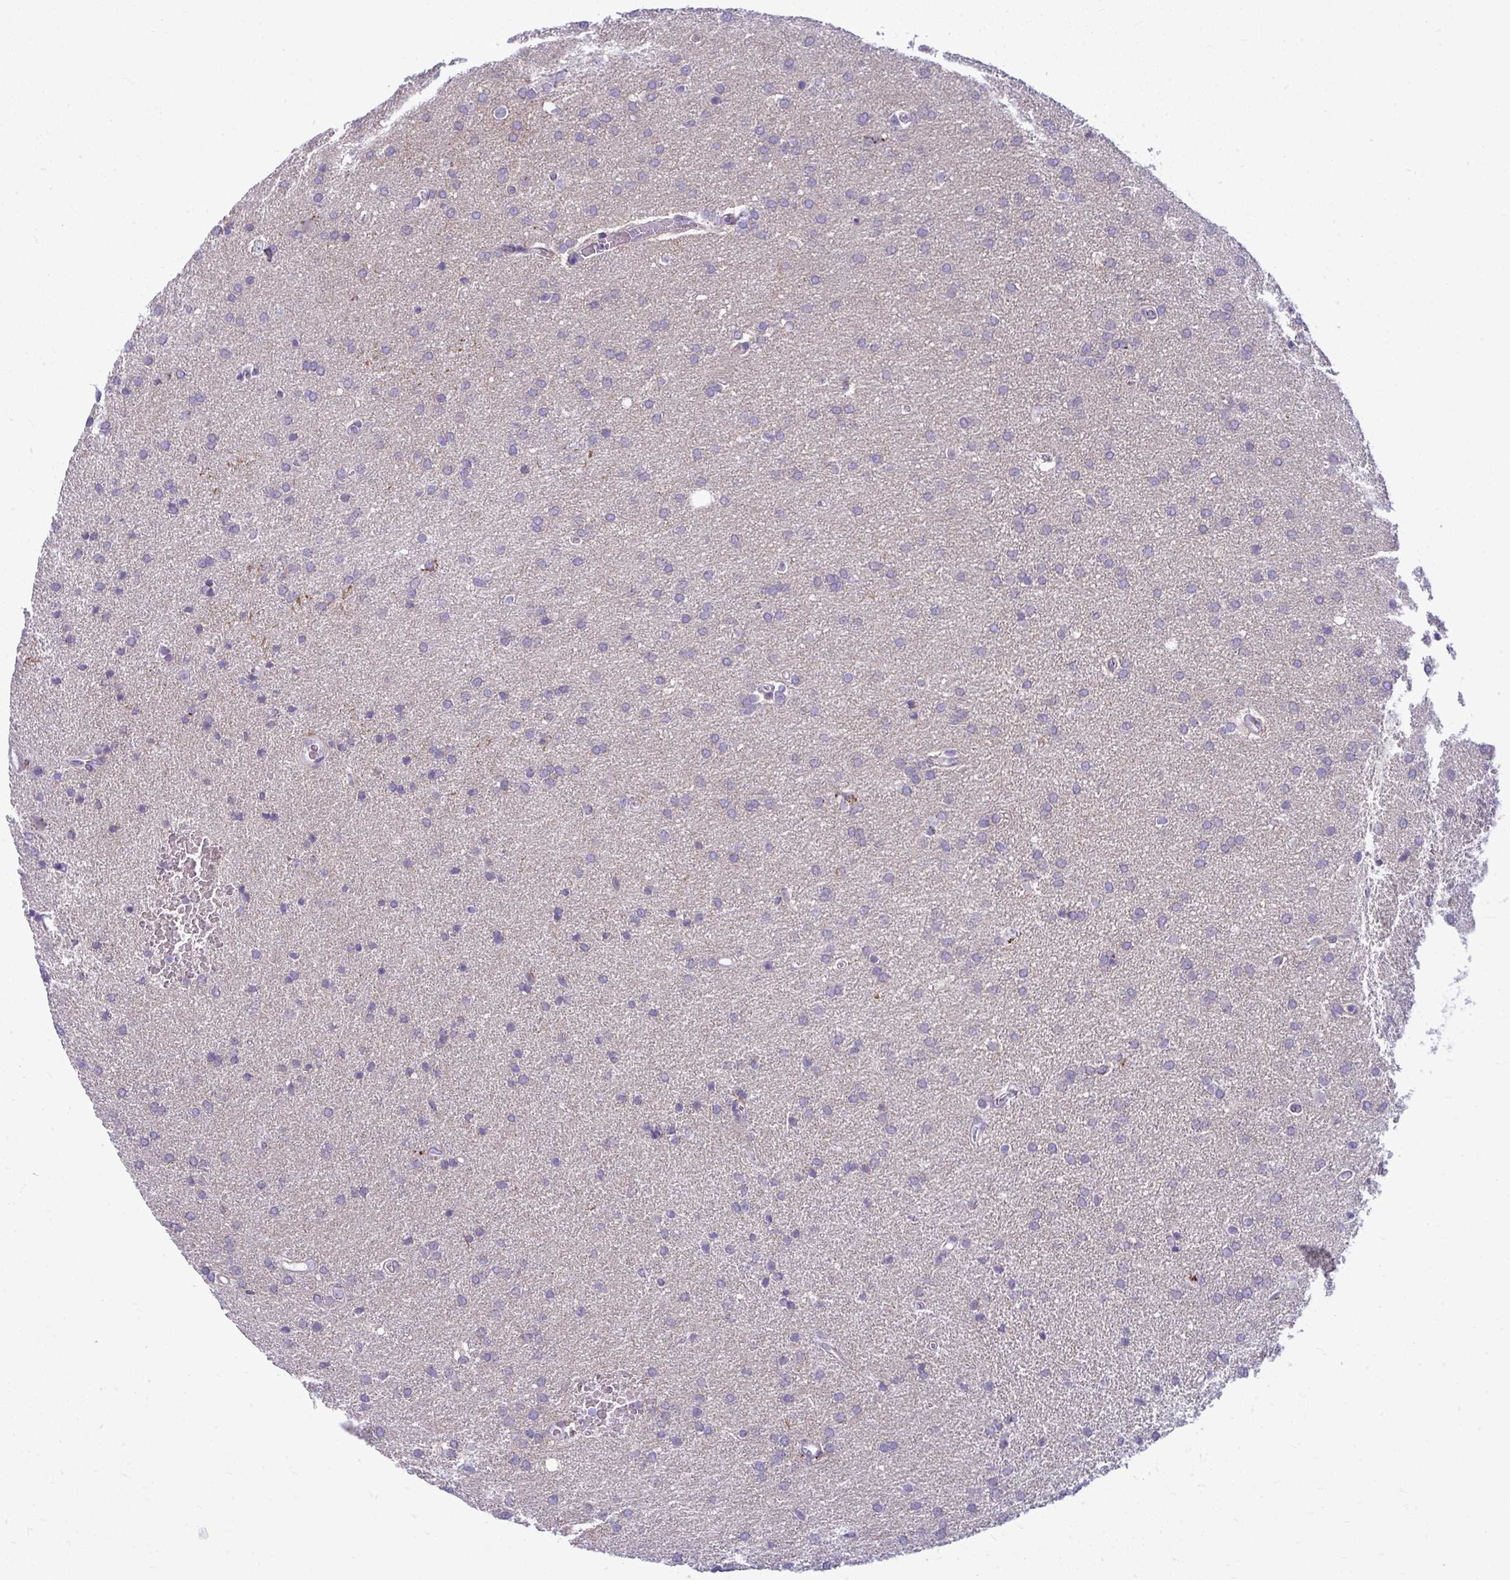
{"staining": {"intensity": "negative", "quantity": "none", "location": "none"}, "tissue": "glioma", "cell_type": "Tumor cells", "image_type": "cancer", "snomed": [{"axis": "morphology", "description": "Glioma, malignant, Low grade"}, {"axis": "topography", "description": "Brain"}], "caption": "IHC photomicrograph of malignant glioma (low-grade) stained for a protein (brown), which exhibits no positivity in tumor cells.", "gene": "DTX4", "patient": {"sex": "female", "age": 34}}